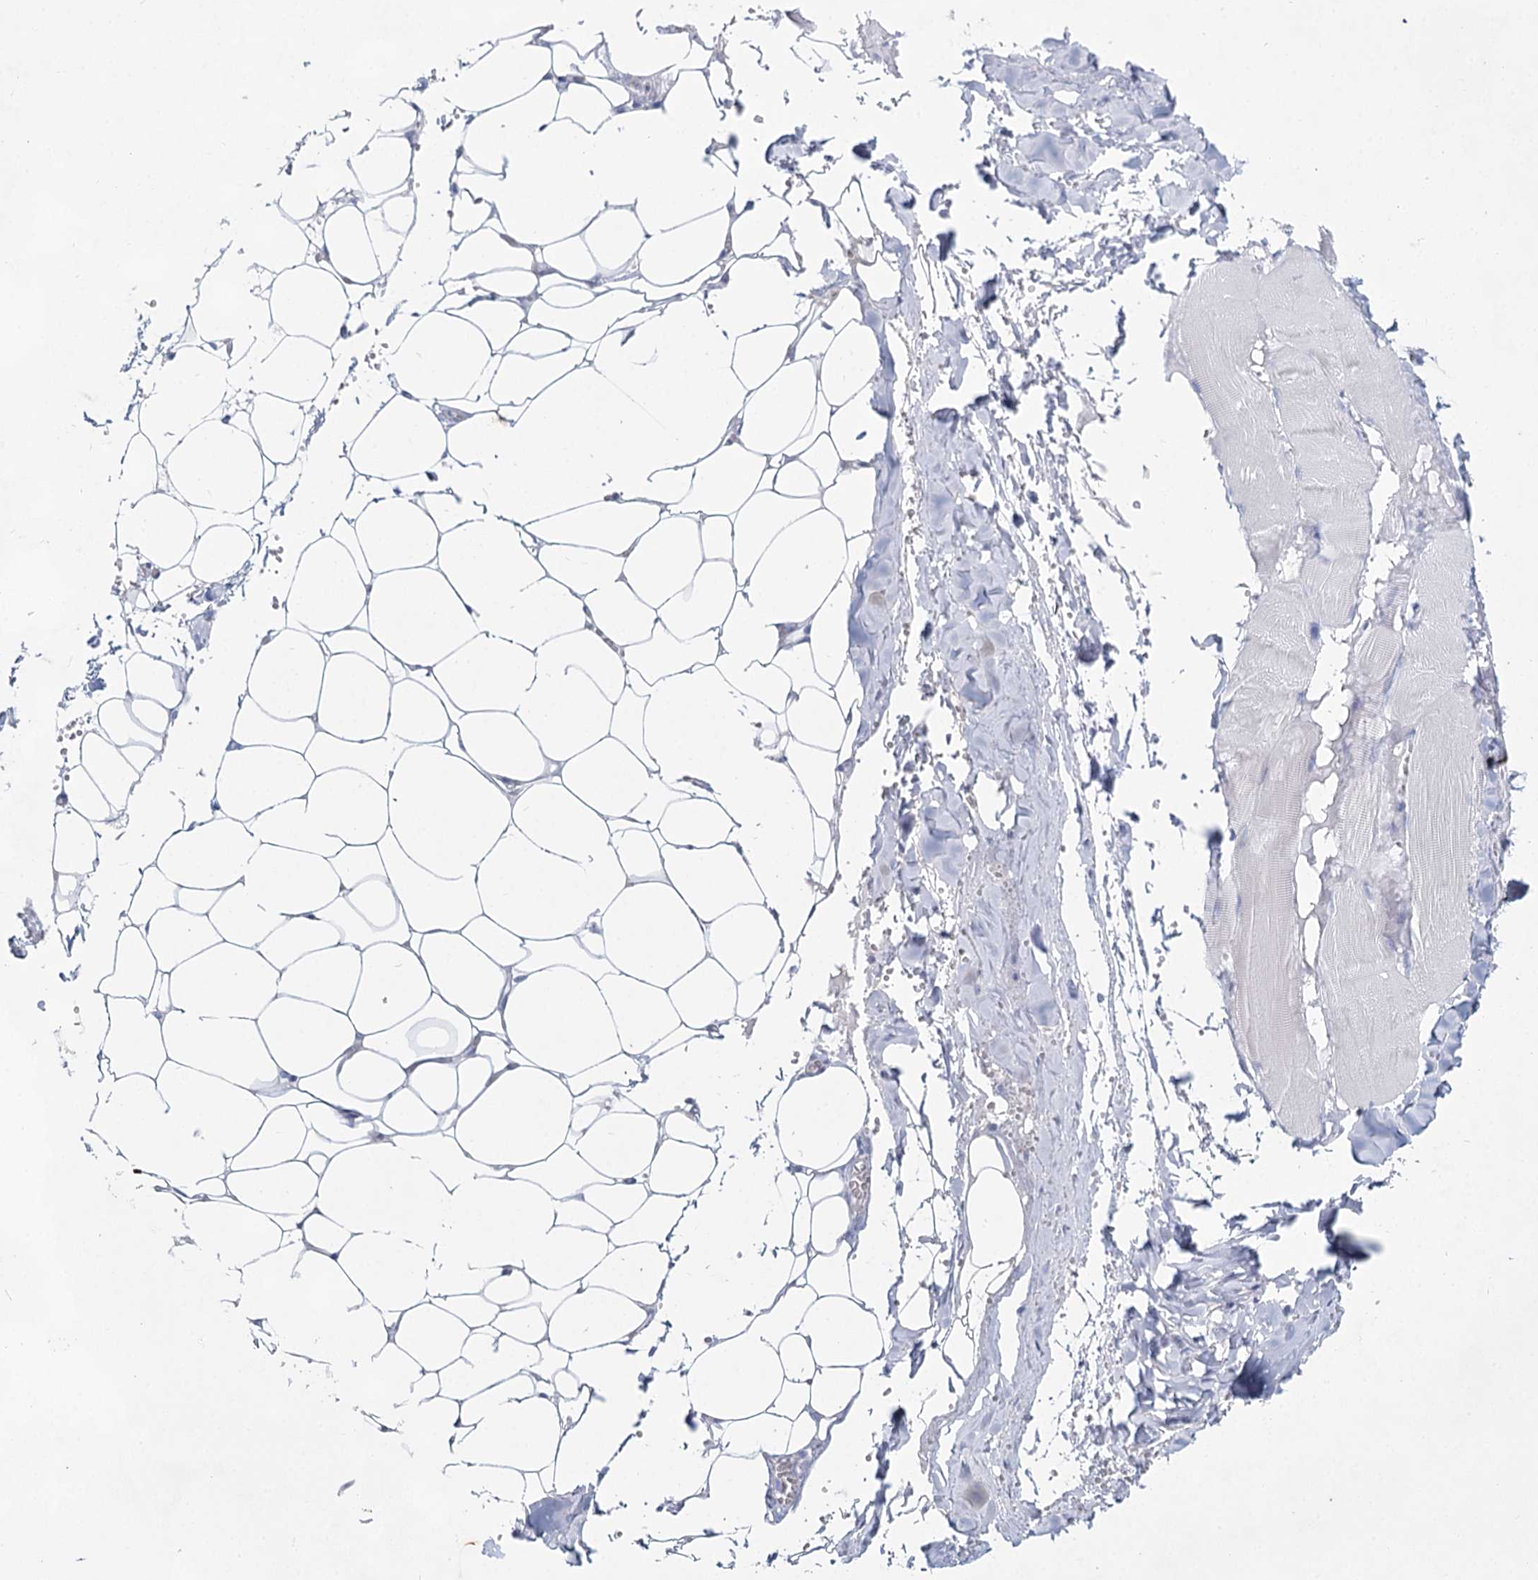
{"staining": {"intensity": "negative", "quantity": "none", "location": "none"}, "tissue": "adipose tissue", "cell_type": "Adipocytes", "image_type": "normal", "snomed": [{"axis": "morphology", "description": "Normal tissue, NOS"}, {"axis": "topography", "description": "Skeletal muscle"}, {"axis": "topography", "description": "Peripheral nerve tissue"}], "caption": "IHC image of unremarkable adipose tissue stained for a protein (brown), which reveals no expression in adipocytes.", "gene": "SLC17A2", "patient": {"sex": "female", "age": 55}}